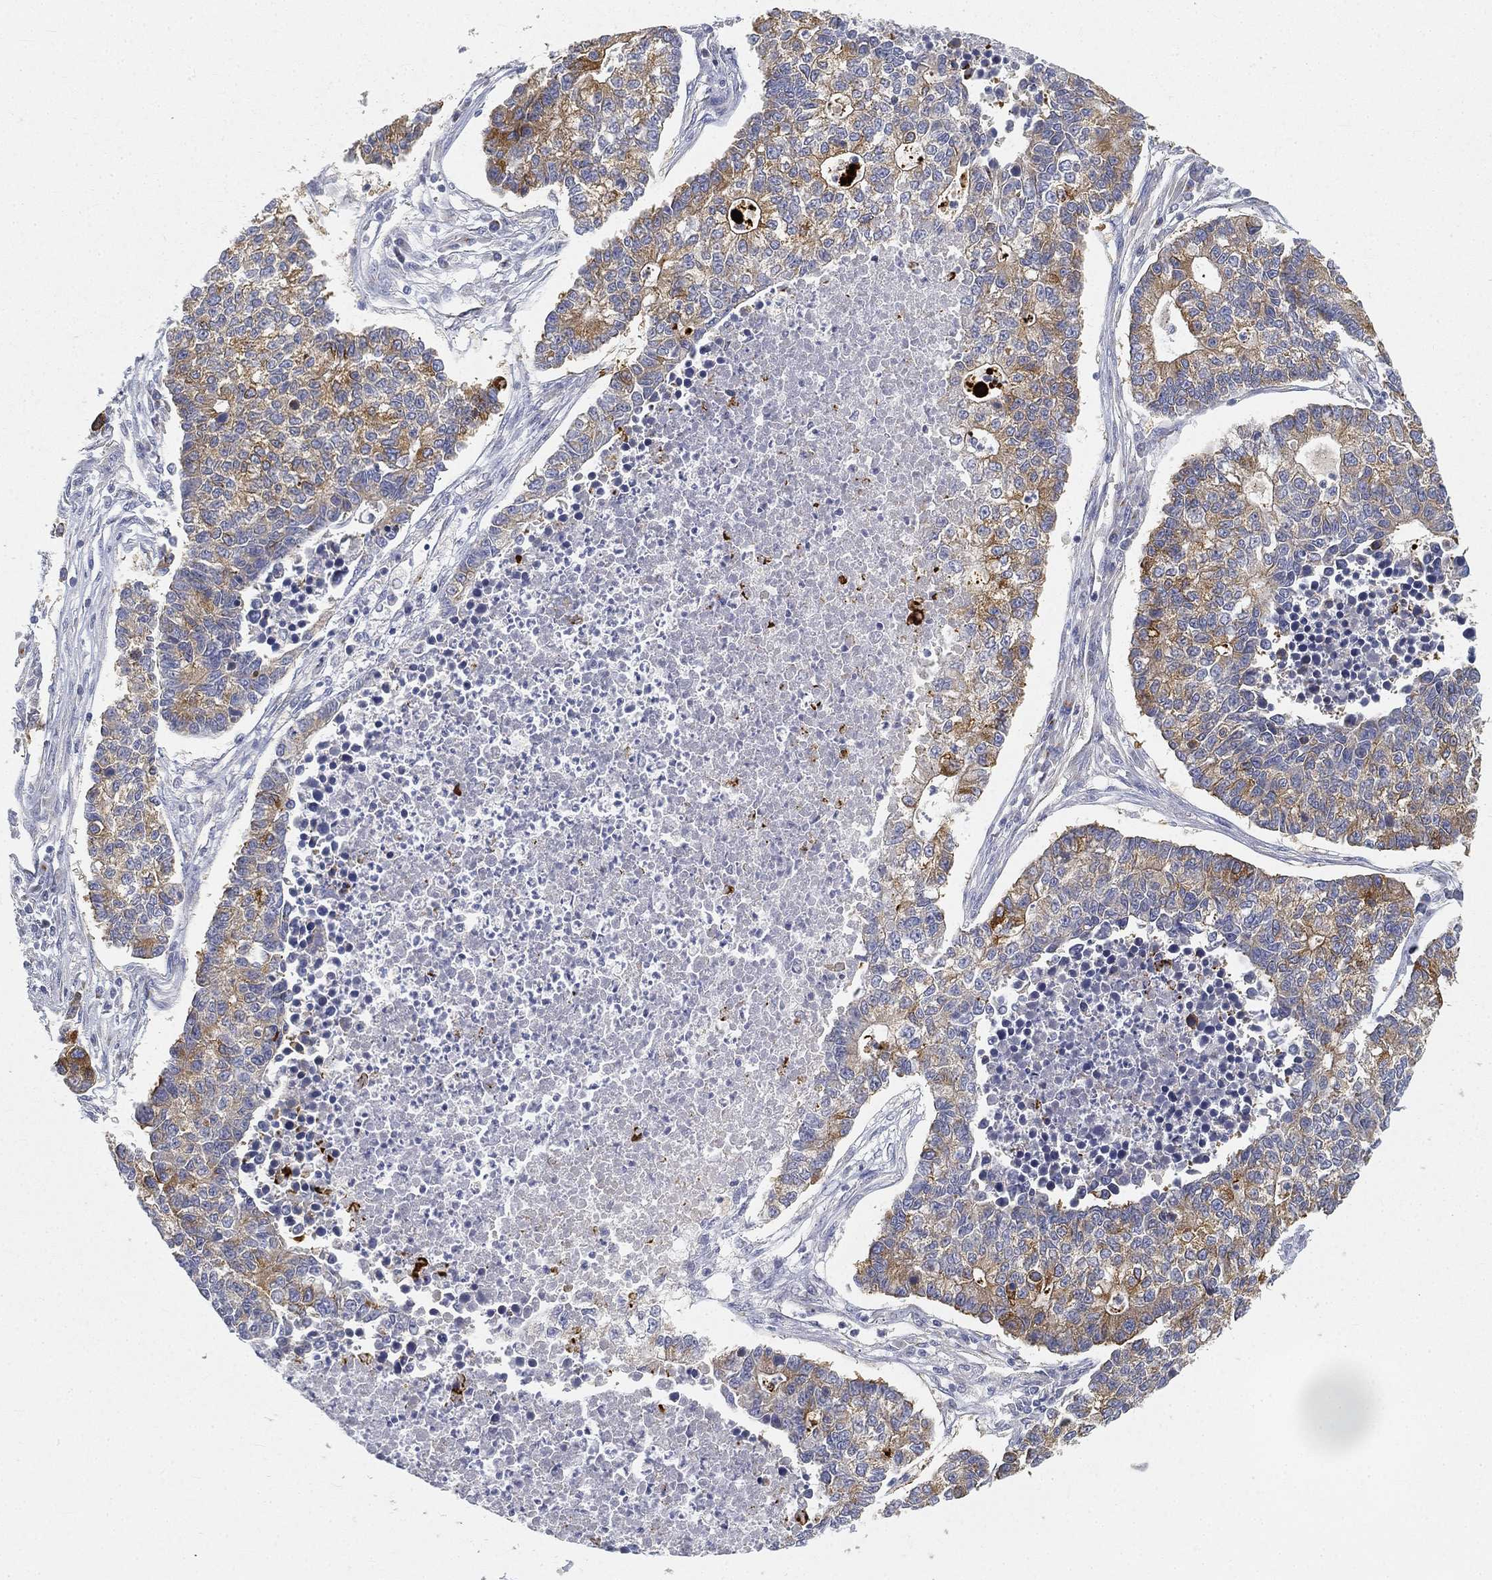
{"staining": {"intensity": "strong", "quantity": "25%-75%", "location": "cytoplasmic/membranous"}, "tissue": "lung cancer", "cell_type": "Tumor cells", "image_type": "cancer", "snomed": [{"axis": "morphology", "description": "Adenocarcinoma, NOS"}, {"axis": "topography", "description": "Lung"}], "caption": "This is a histology image of IHC staining of lung cancer (adenocarcinoma), which shows strong staining in the cytoplasmic/membranous of tumor cells.", "gene": "TMEM25", "patient": {"sex": "male", "age": 57}}